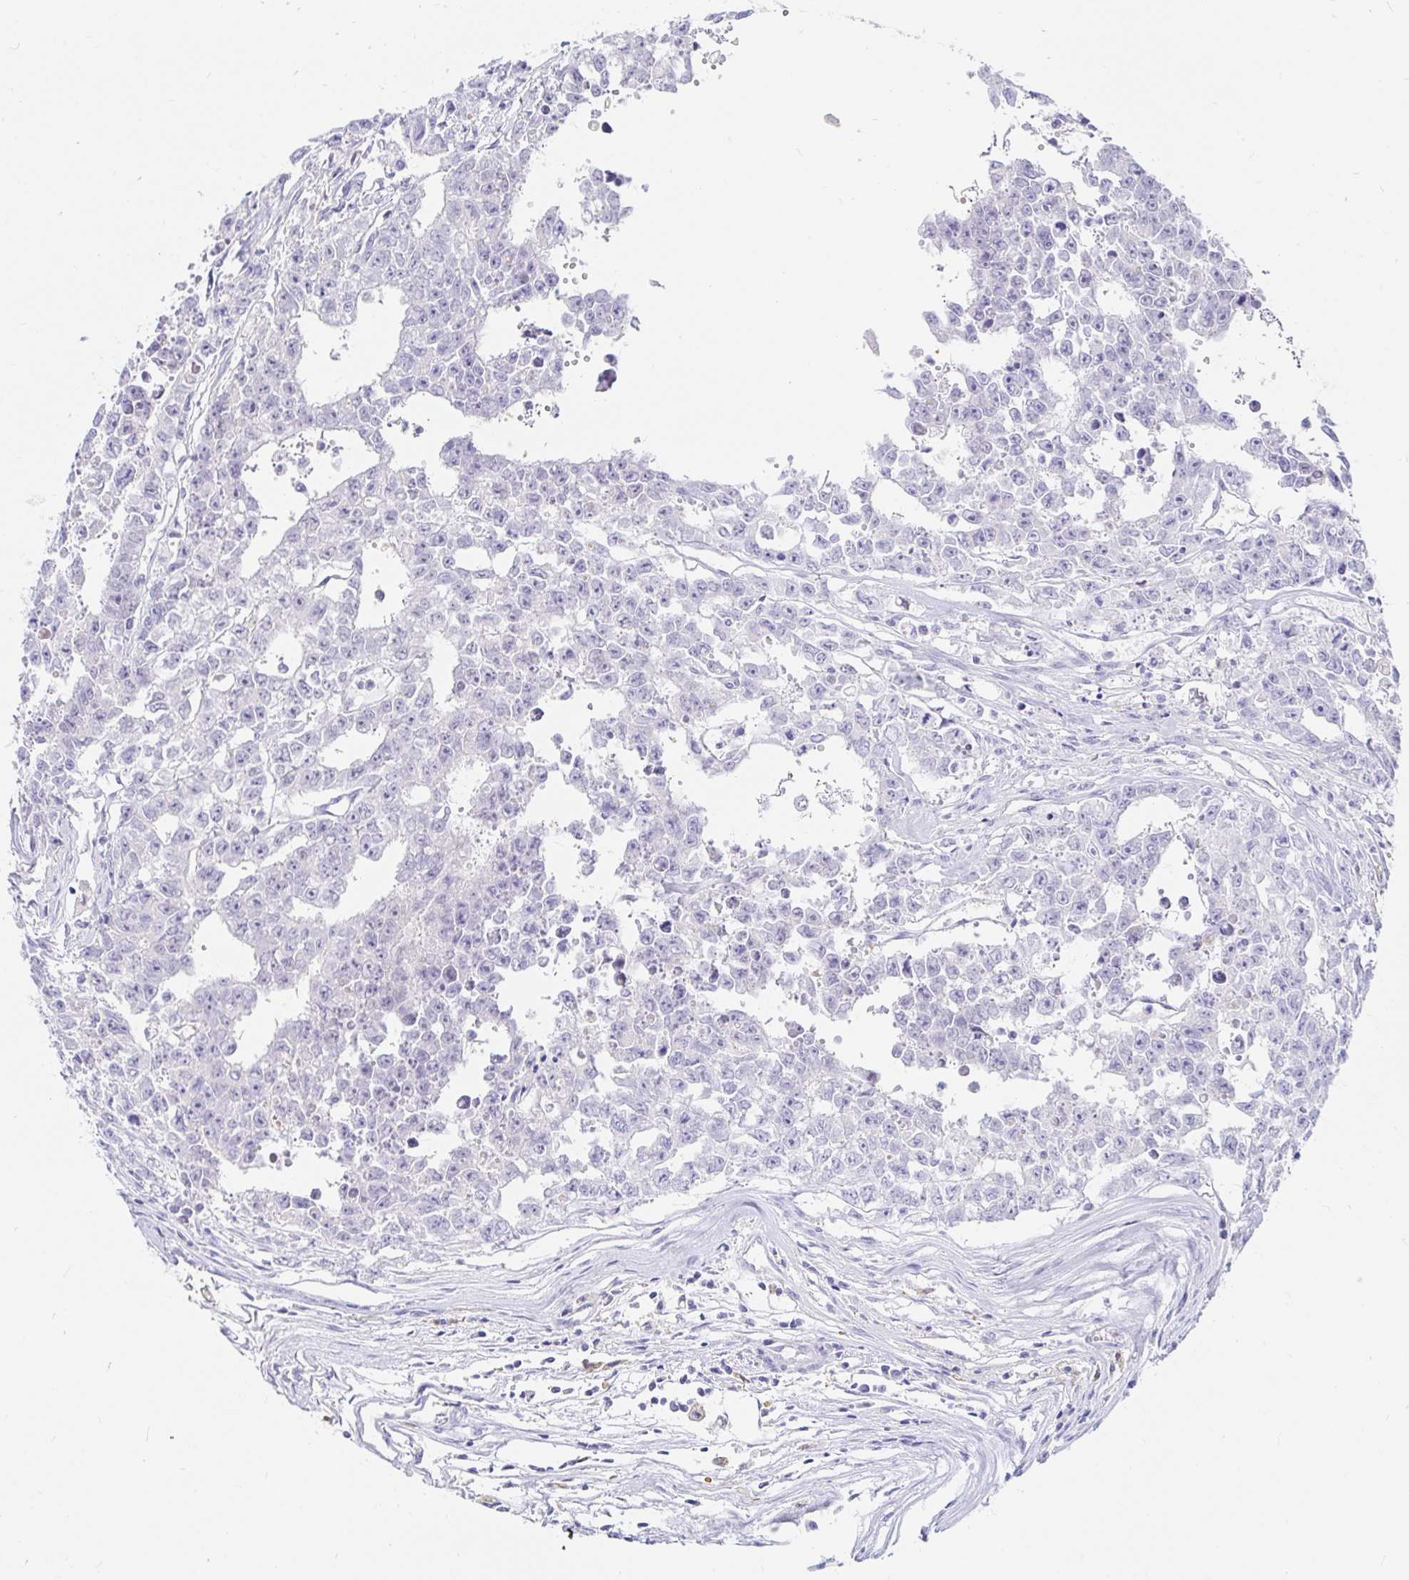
{"staining": {"intensity": "negative", "quantity": "none", "location": "none"}, "tissue": "testis cancer", "cell_type": "Tumor cells", "image_type": "cancer", "snomed": [{"axis": "morphology", "description": "Carcinoma, Embryonal, NOS"}, {"axis": "morphology", "description": "Teratoma, malignant, NOS"}, {"axis": "topography", "description": "Testis"}], "caption": "Tumor cells show no significant staining in testis cancer.", "gene": "PPP1R1B", "patient": {"sex": "male", "age": 24}}